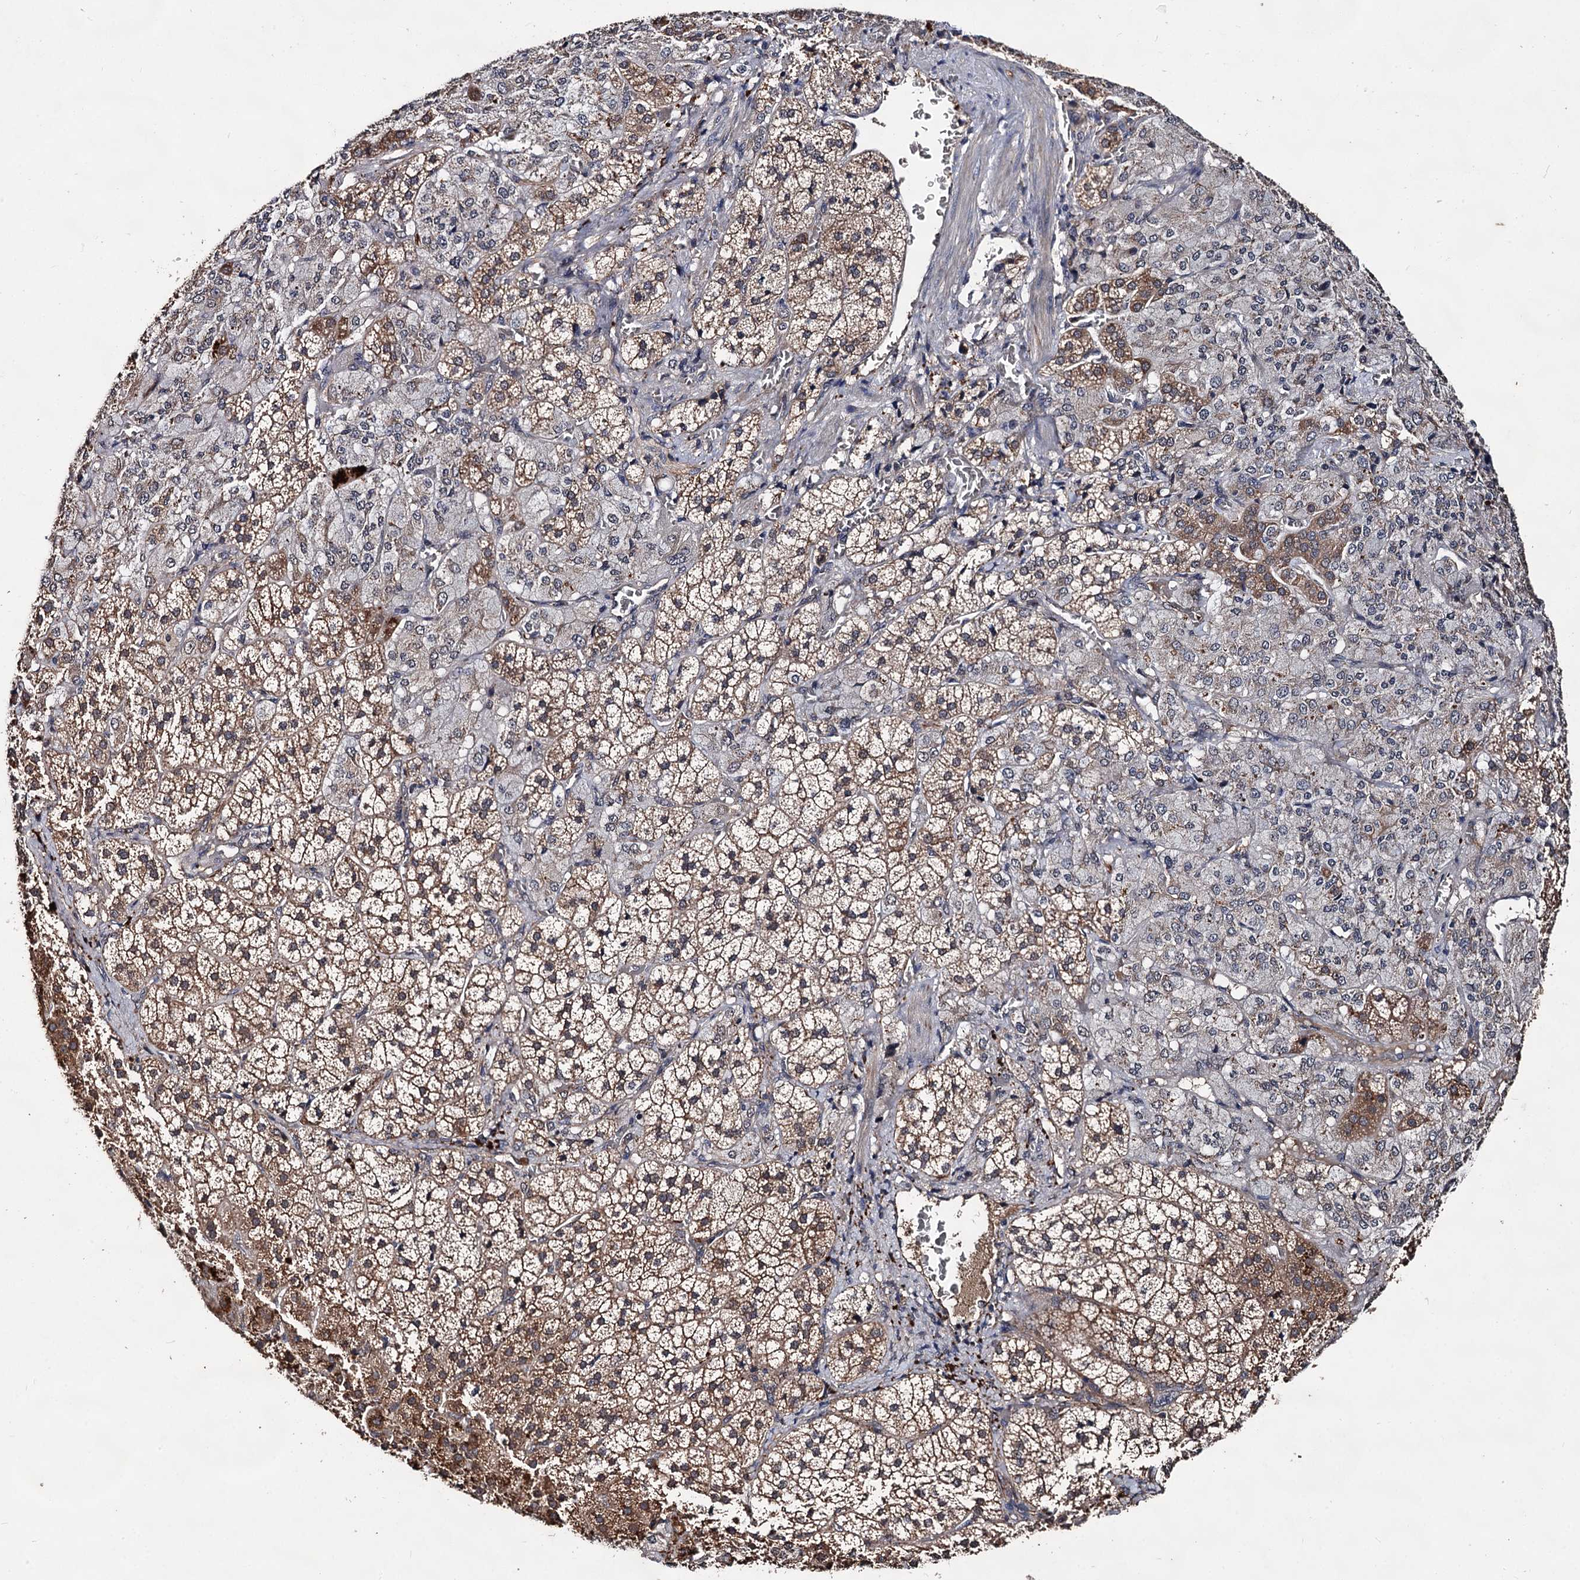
{"staining": {"intensity": "moderate", "quantity": ">75%", "location": "cytoplasmic/membranous"}, "tissue": "adrenal gland", "cell_type": "Glandular cells", "image_type": "normal", "snomed": [{"axis": "morphology", "description": "Normal tissue, NOS"}, {"axis": "topography", "description": "Adrenal gland"}], "caption": "Adrenal gland stained for a protein reveals moderate cytoplasmic/membranous positivity in glandular cells.", "gene": "TEX9", "patient": {"sex": "female", "age": 44}}